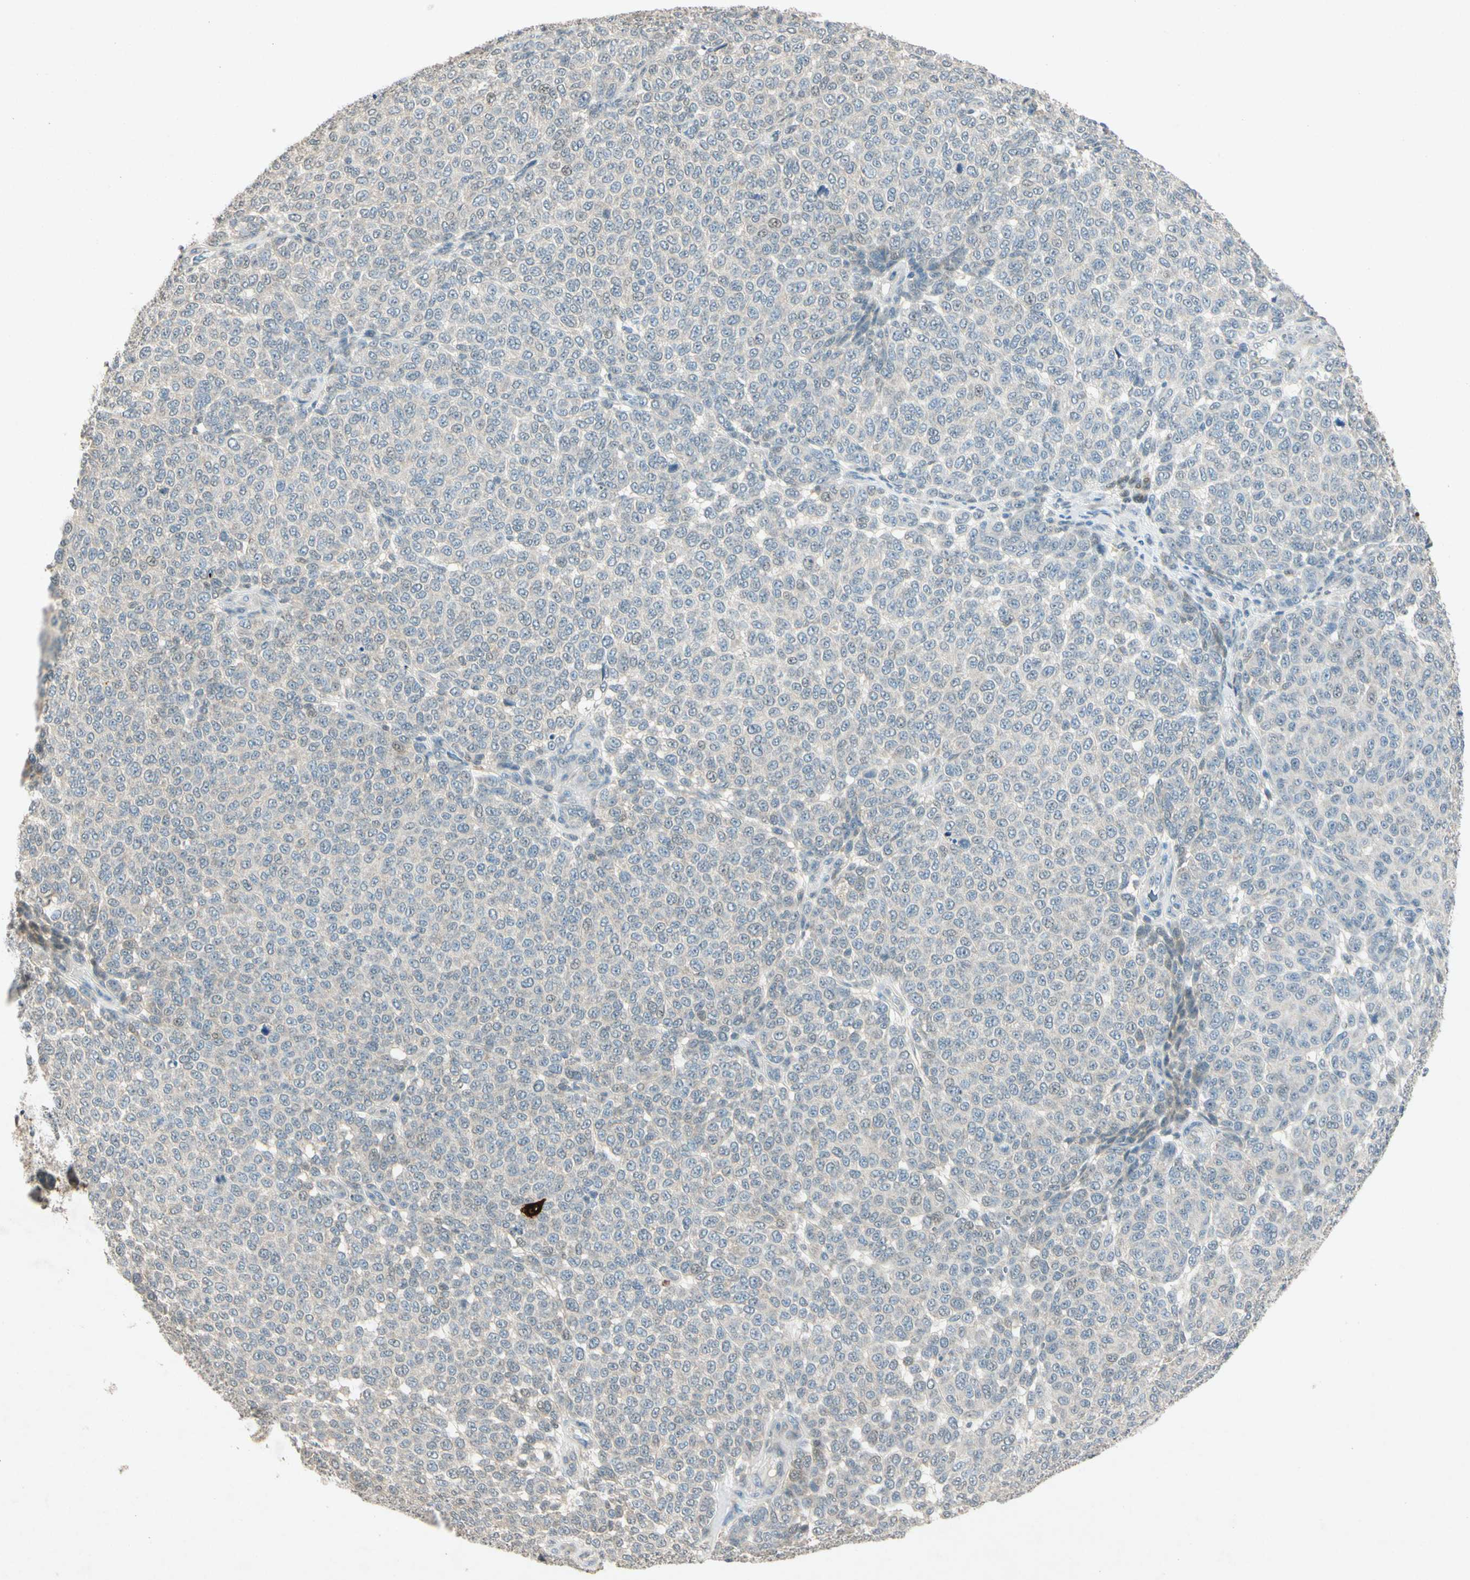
{"staining": {"intensity": "moderate", "quantity": "<25%", "location": "nuclear"}, "tissue": "melanoma", "cell_type": "Tumor cells", "image_type": "cancer", "snomed": [{"axis": "morphology", "description": "Malignant melanoma, NOS"}, {"axis": "topography", "description": "Skin"}], "caption": "The micrograph demonstrates immunohistochemical staining of melanoma. There is moderate nuclear staining is seen in approximately <25% of tumor cells.", "gene": "HSPA1B", "patient": {"sex": "male", "age": 59}}